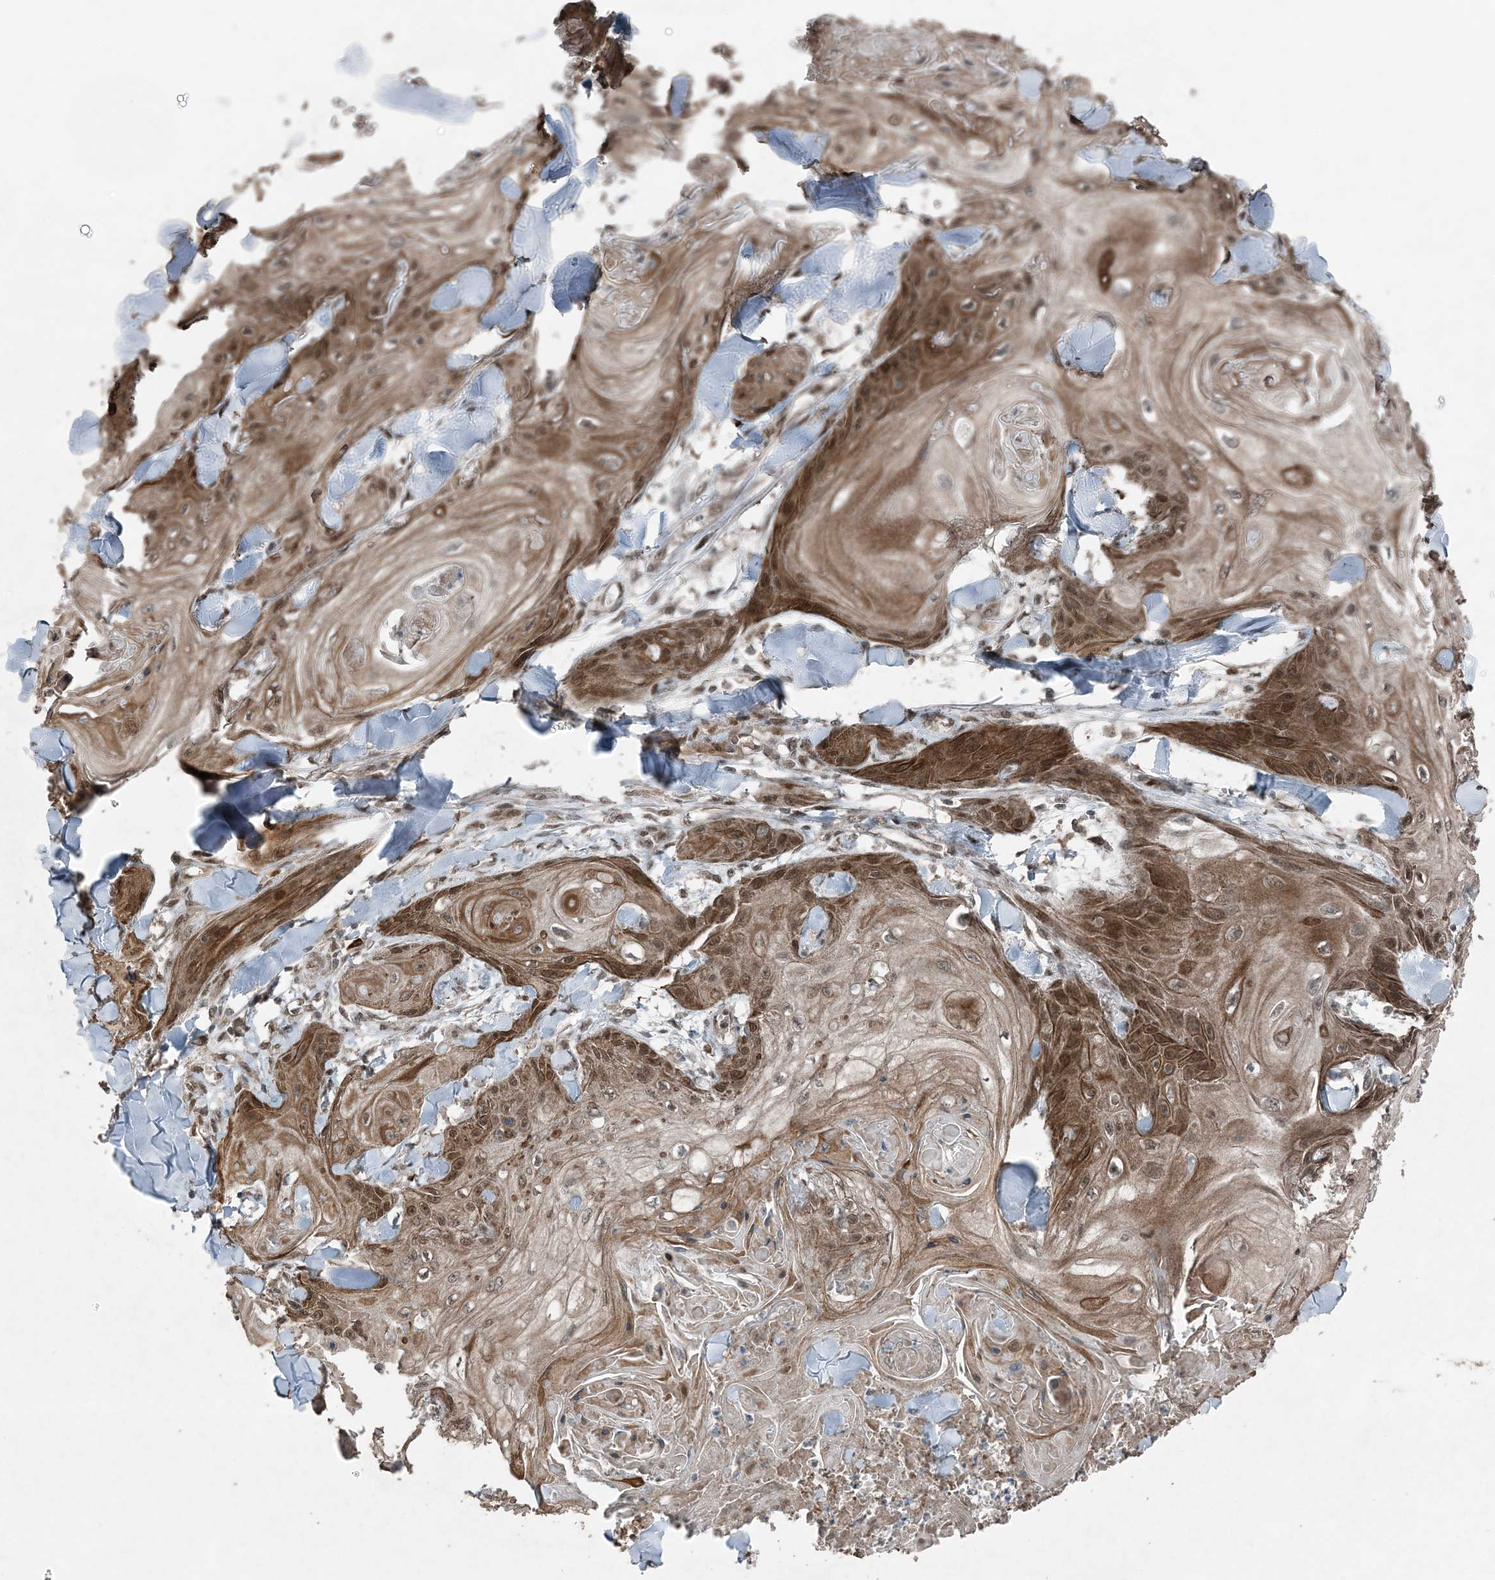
{"staining": {"intensity": "moderate", "quantity": ">75%", "location": "cytoplasmic/membranous,nuclear"}, "tissue": "skin cancer", "cell_type": "Tumor cells", "image_type": "cancer", "snomed": [{"axis": "morphology", "description": "Squamous cell carcinoma, NOS"}, {"axis": "topography", "description": "Skin"}], "caption": "Tumor cells demonstrate medium levels of moderate cytoplasmic/membranous and nuclear positivity in approximately >75% of cells in human skin cancer (squamous cell carcinoma).", "gene": "COPS7B", "patient": {"sex": "male", "age": 74}}